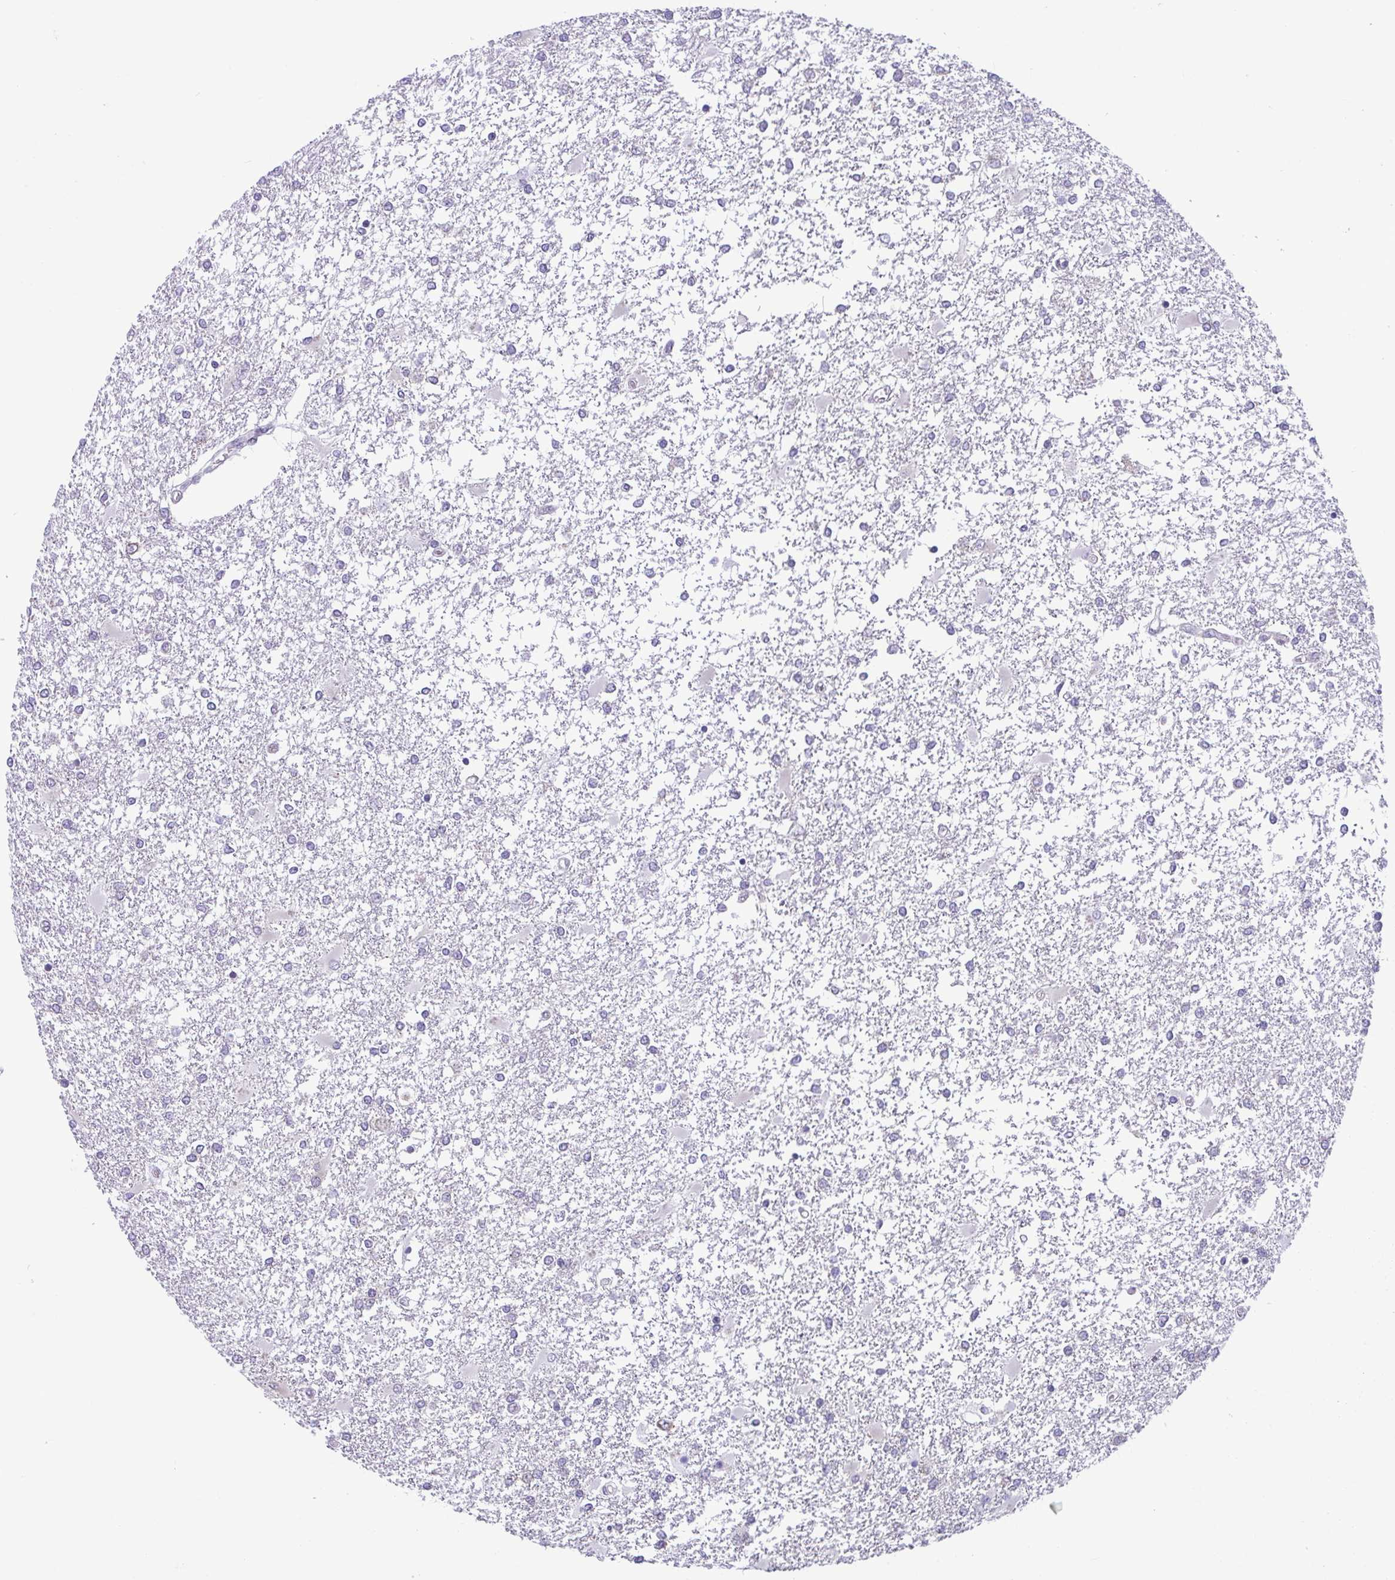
{"staining": {"intensity": "negative", "quantity": "none", "location": "none"}, "tissue": "glioma", "cell_type": "Tumor cells", "image_type": "cancer", "snomed": [{"axis": "morphology", "description": "Glioma, malignant, High grade"}, {"axis": "topography", "description": "Cerebral cortex"}], "caption": "Immunohistochemical staining of human malignant high-grade glioma exhibits no significant positivity in tumor cells. (Brightfield microscopy of DAB (3,3'-diaminobenzidine) IHC at high magnification).", "gene": "TMEM108", "patient": {"sex": "male", "age": 79}}